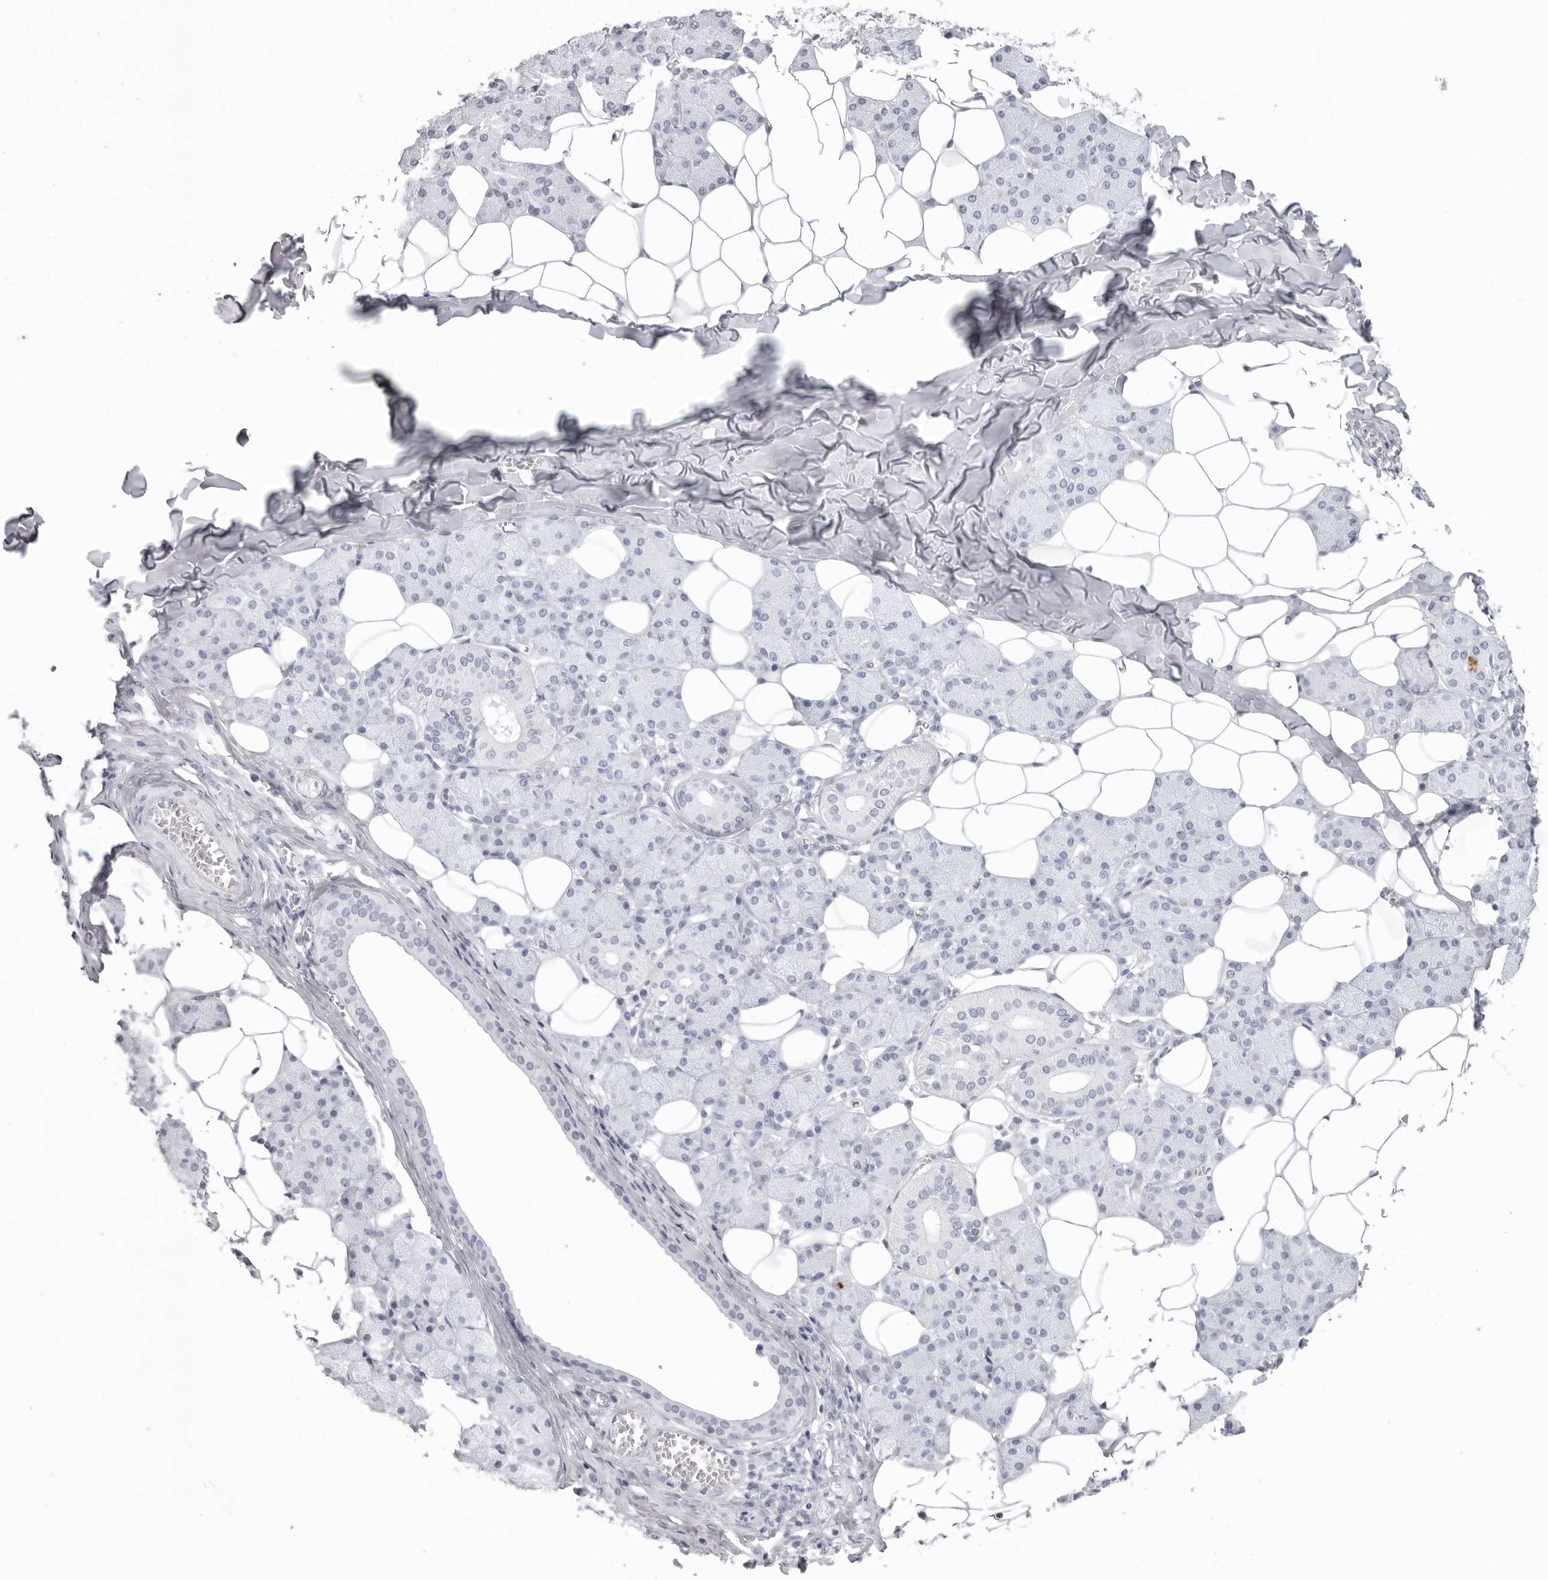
{"staining": {"intensity": "negative", "quantity": "none", "location": "none"}, "tissue": "salivary gland", "cell_type": "Glandular cells", "image_type": "normal", "snomed": [{"axis": "morphology", "description": "Normal tissue, NOS"}, {"axis": "topography", "description": "Salivary gland"}], "caption": "Glandular cells show no significant protein staining in normal salivary gland. (IHC, brightfield microscopy, high magnification).", "gene": "KLK9", "patient": {"sex": "female", "age": 33}}